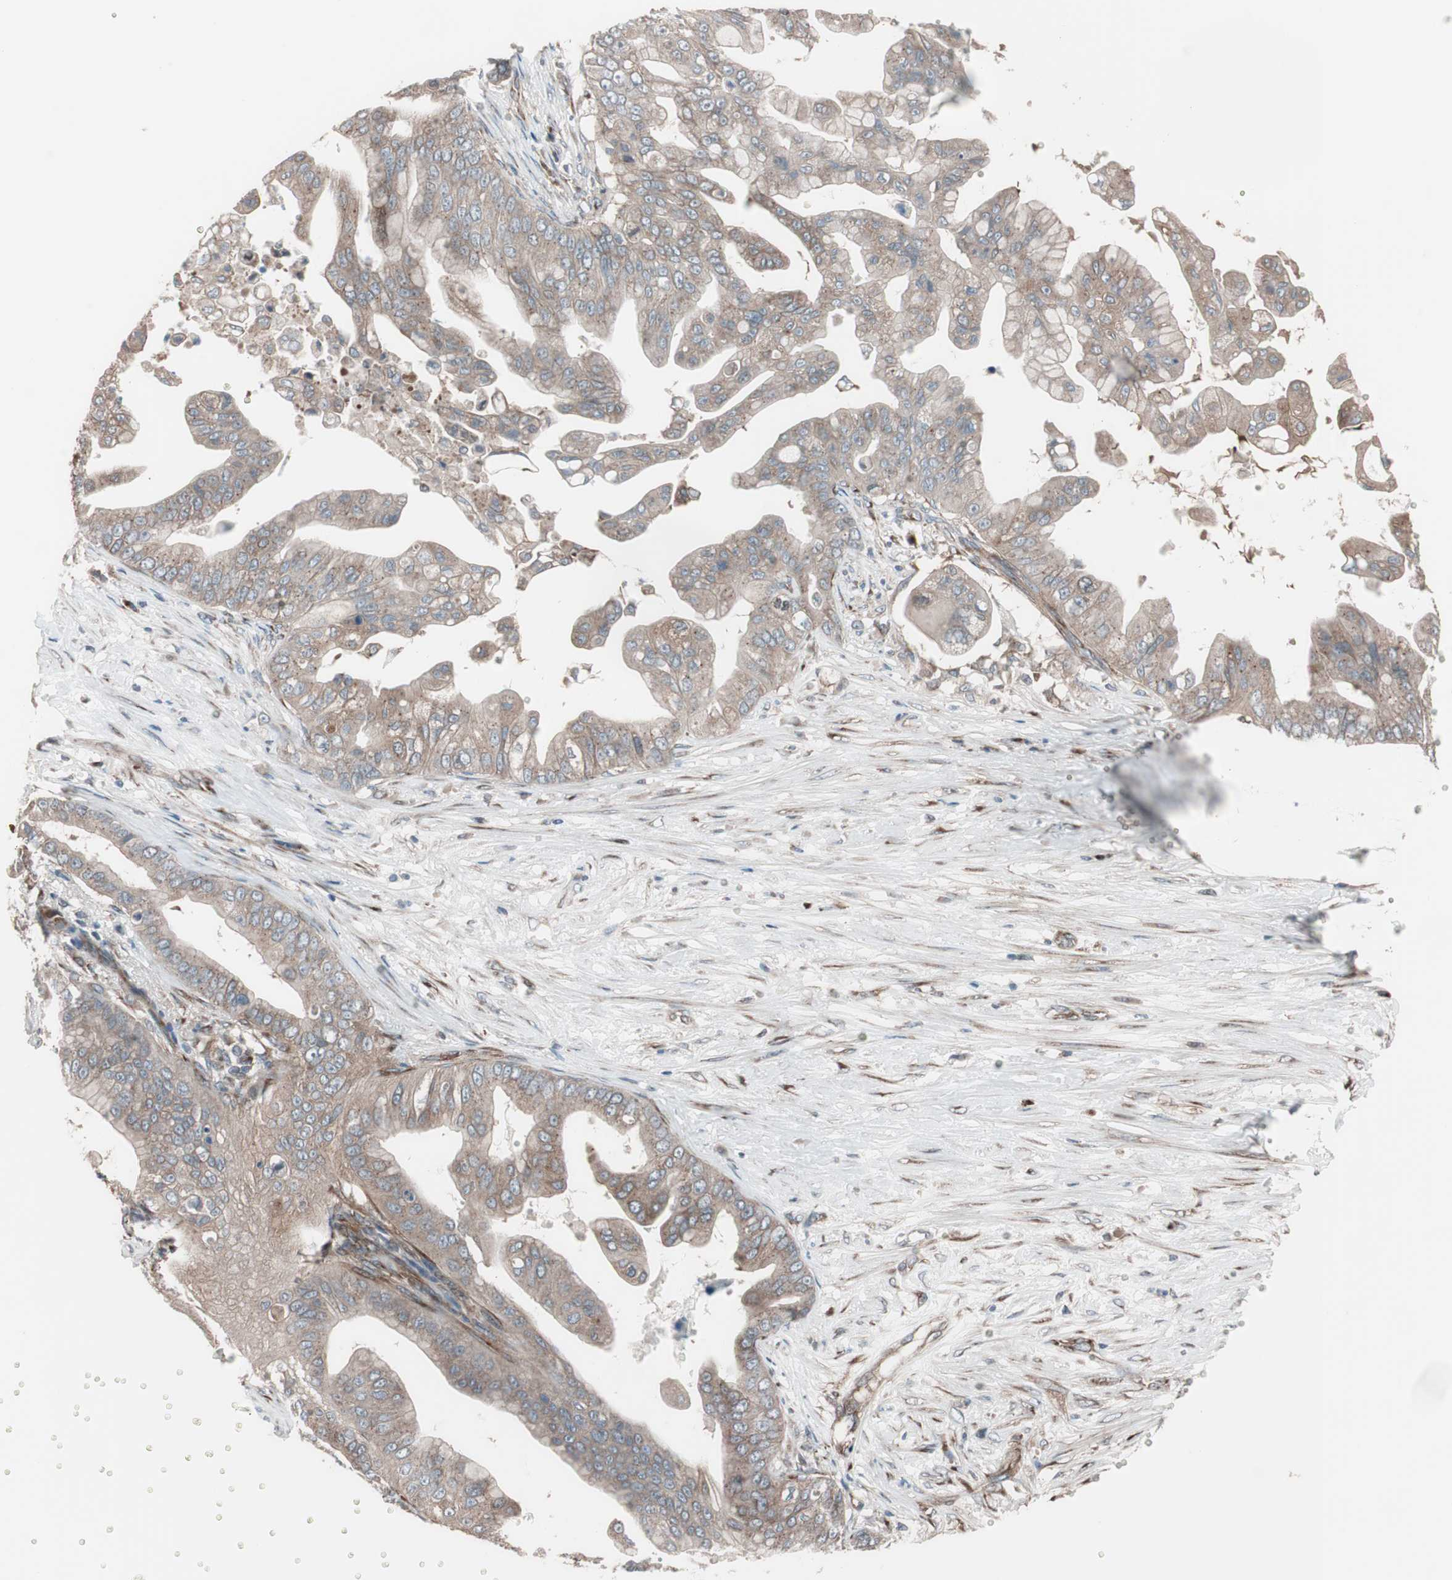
{"staining": {"intensity": "moderate", "quantity": ">75%", "location": "cytoplasmic/membranous"}, "tissue": "pancreatic cancer", "cell_type": "Tumor cells", "image_type": "cancer", "snomed": [{"axis": "morphology", "description": "Adenocarcinoma, NOS"}, {"axis": "topography", "description": "Pancreas"}], "caption": "Protein expression analysis of human pancreatic cancer reveals moderate cytoplasmic/membranous positivity in about >75% of tumor cells.", "gene": "SEC31A", "patient": {"sex": "female", "age": 75}}